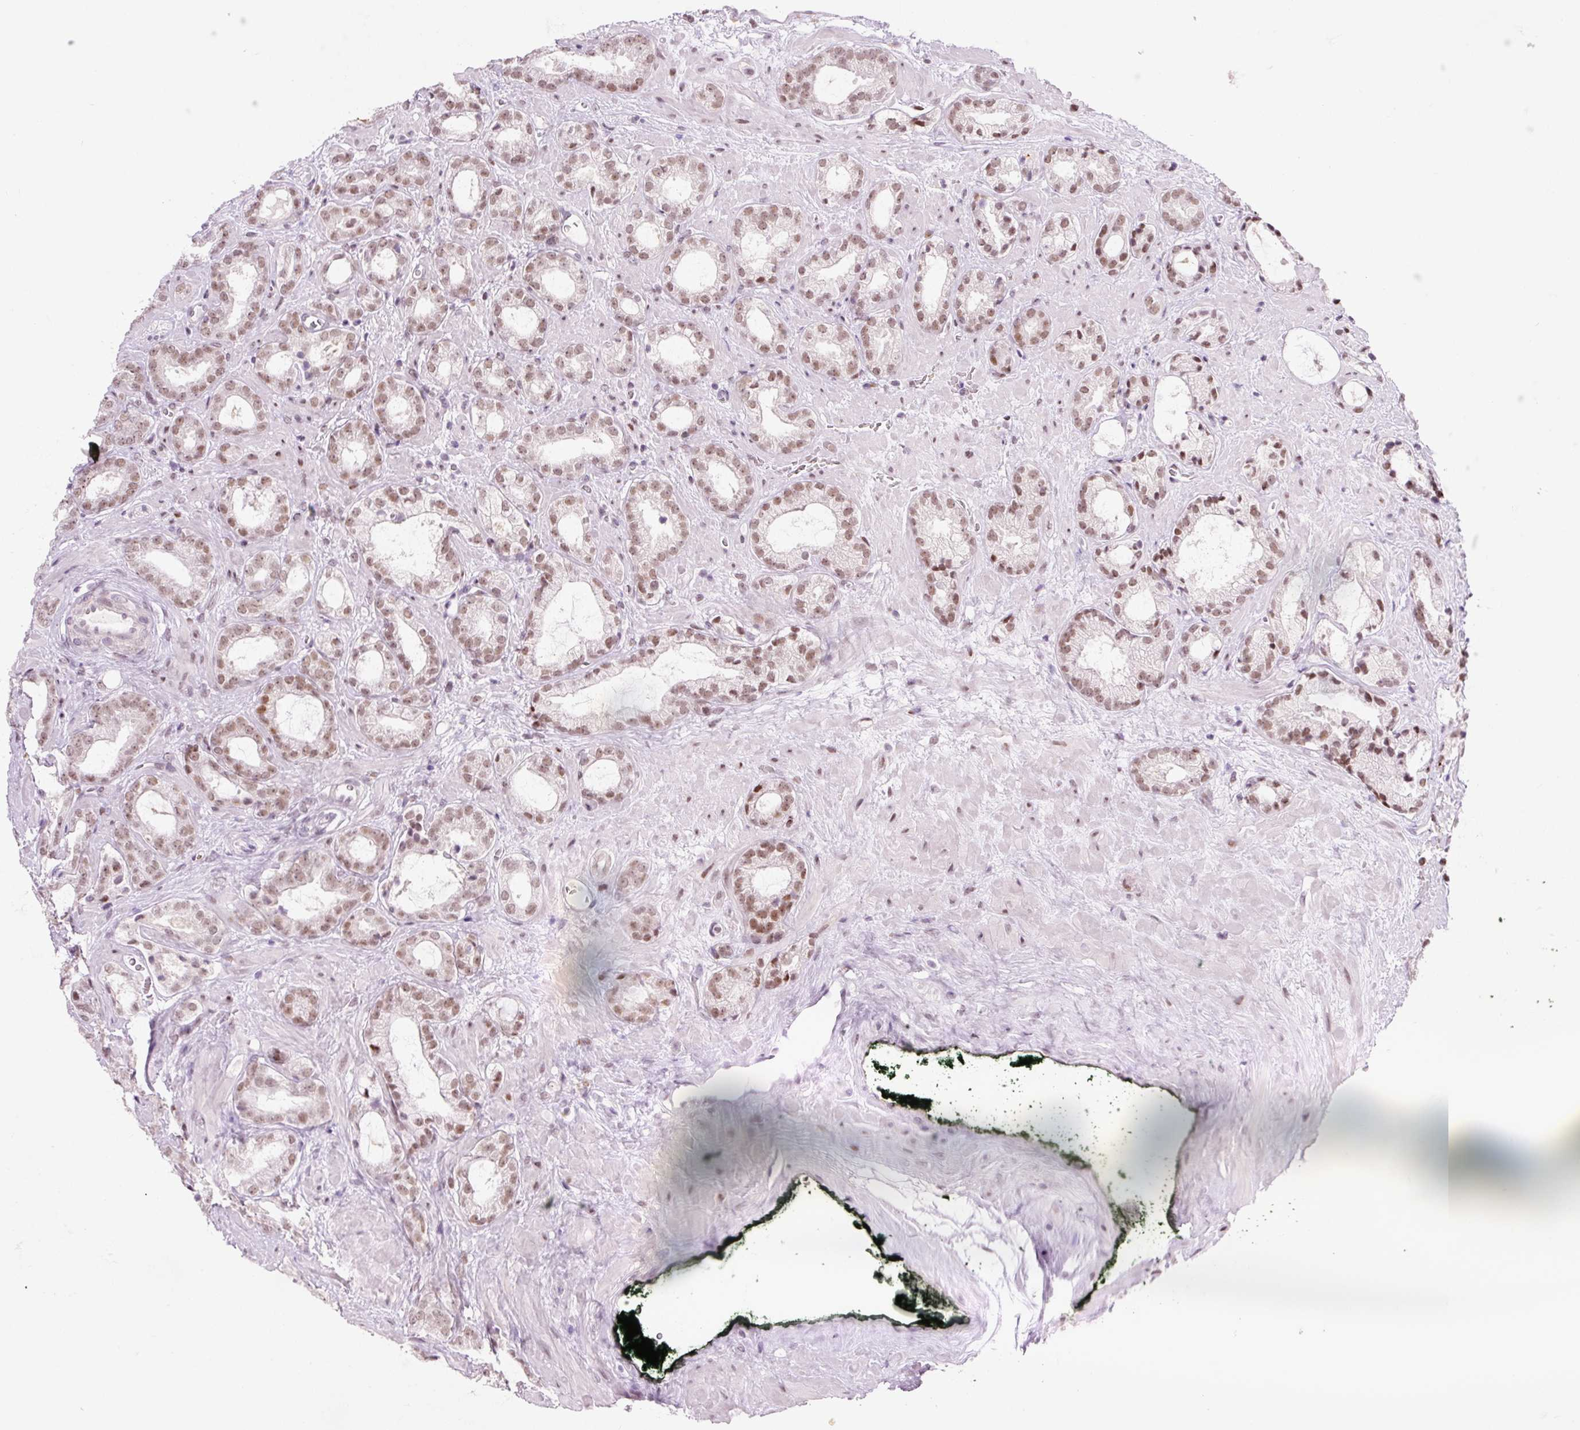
{"staining": {"intensity": "moderate", "quantity": ">75%", "location": "nuclear"}, "tissue": "prostate cancer", "cell_type": "Tumor cells", "image_type": "cancer", "snomed": [{"axis": "morphology", "description": "Adenocarcinoma, Low grade"}, {"axis": "topography", "description": "Prostate"}], "caption": "Prostate cancer (low-grade adenocarcinoma) stained for a protein exhibits moderate nuclear positivity in tumor cells.", "gene": "CCNL2", "patient": {"sex": "male", "age": 62}}